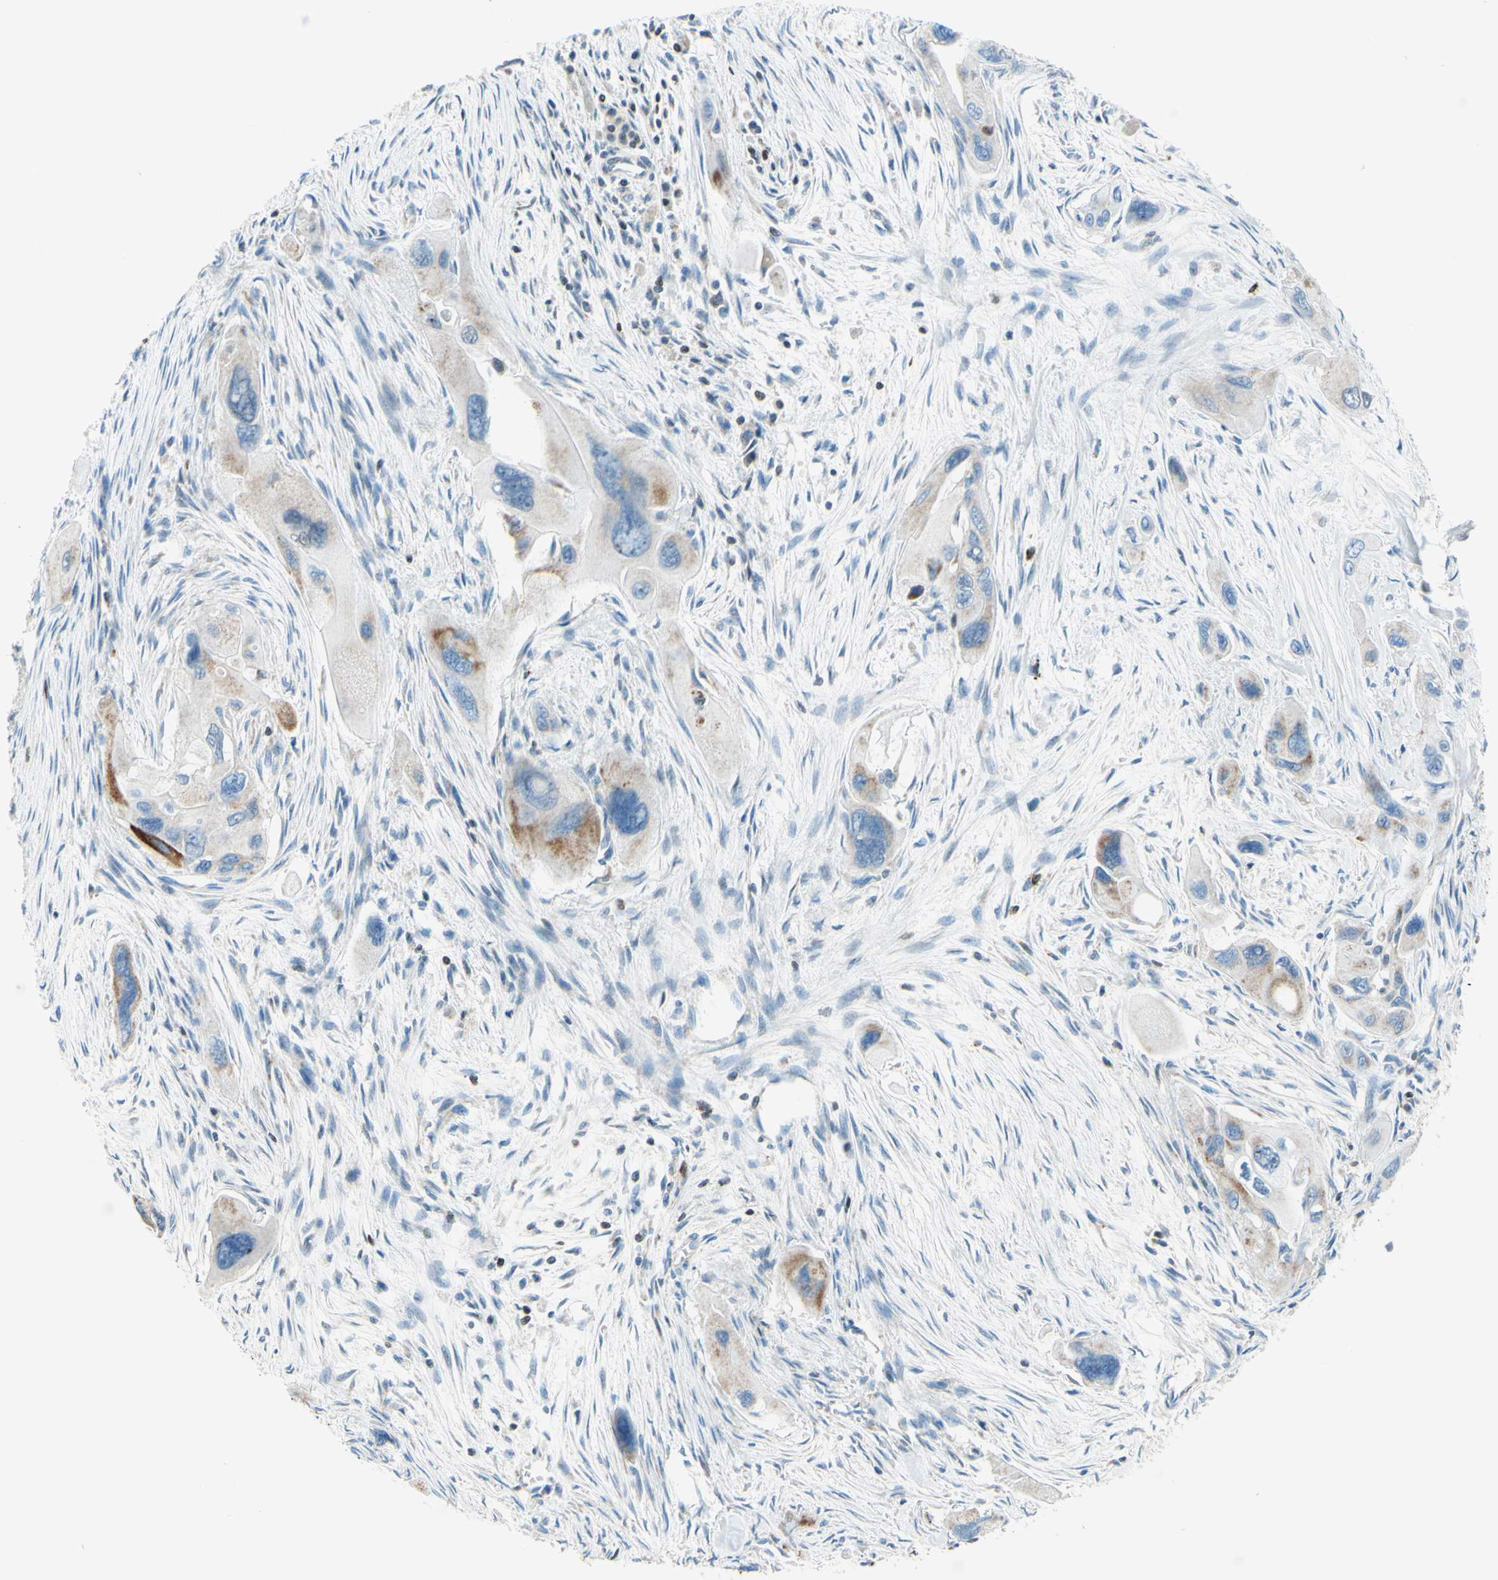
{"staining": {"intensity": "weak", "quantity": ">75%", "location": "cytoplasmic/membranous"}, "tissue": "pancreatic cancer", "cell_type": "Tumor cells", "image_type": "cancer", "snomed": [{"axis": "morphology", "description": "Adenocarcinoma, NOS"}, {"axis": "topography", "description": "Pancreas"}], "caption": "Immunohistochemical staining of adenocarcinoma (pancreatic) reveals low levels of weak cytoplasmic/membranous staining in approximately >75% of tumor cells.", "gene": "CBX7", "patient": {"sex": "male", "age": 73}}